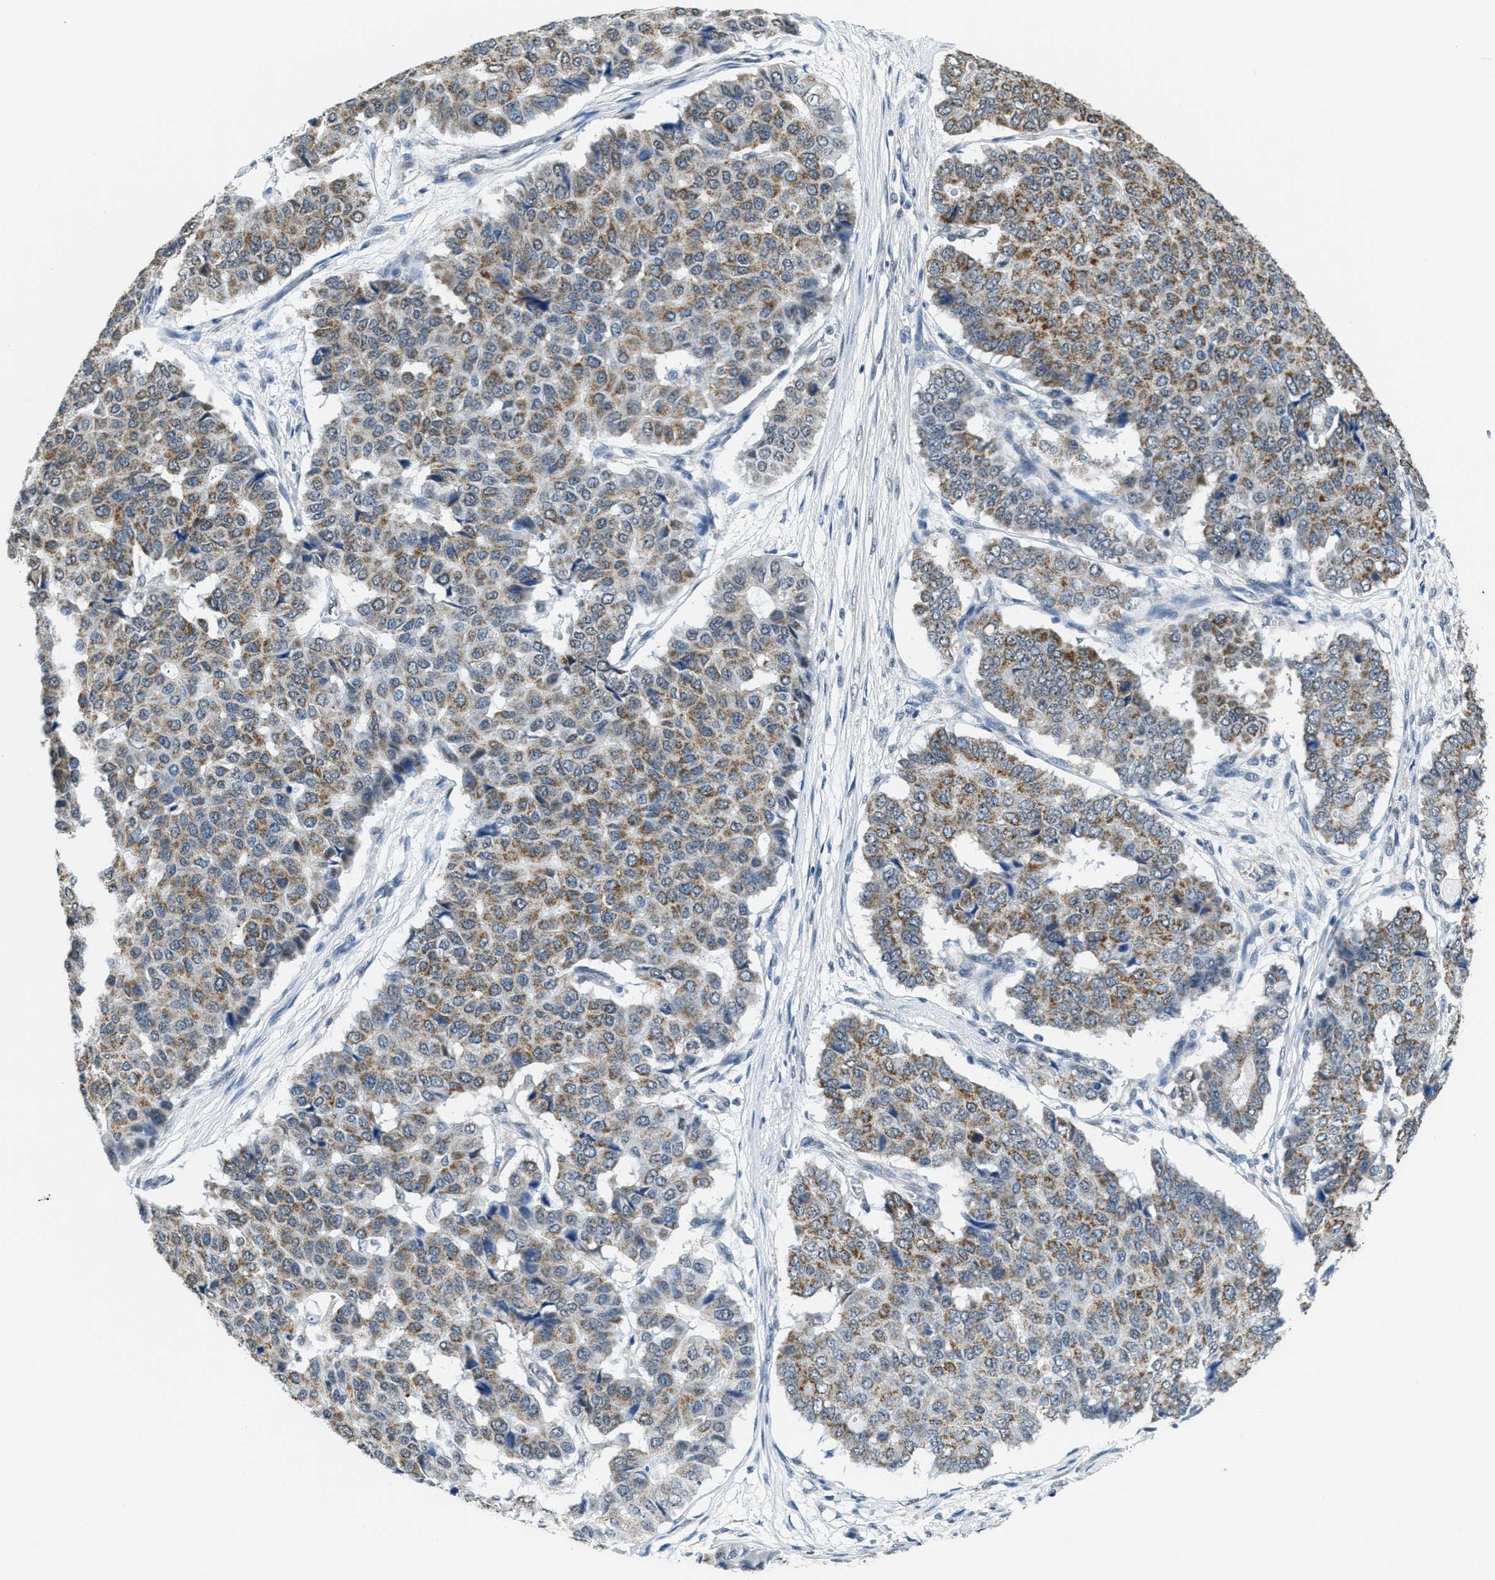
{"staining": {"intensity": "moderate", "quantity": ">75%", "location": "cytoplasmic/membranous"}, "tissue": "pancreatic cancer", "cell_type": "Tumor cells", "image_type": "cancer", "snomed": [{"axis": "morphology", "description": "Adenocarcinoma, NOS"}, {"axis": "topography", "description": "Pancreas"}], "caption": "IHC histopathology image of human pancreatic cancer stained for a protein (brown), which reveals medium levels of moderate cytoplasmic/membranous positivity in approximately >75% of tumor cells.", "gene": "TOMM70", "patient": {"sex": "male", "age": 50}}